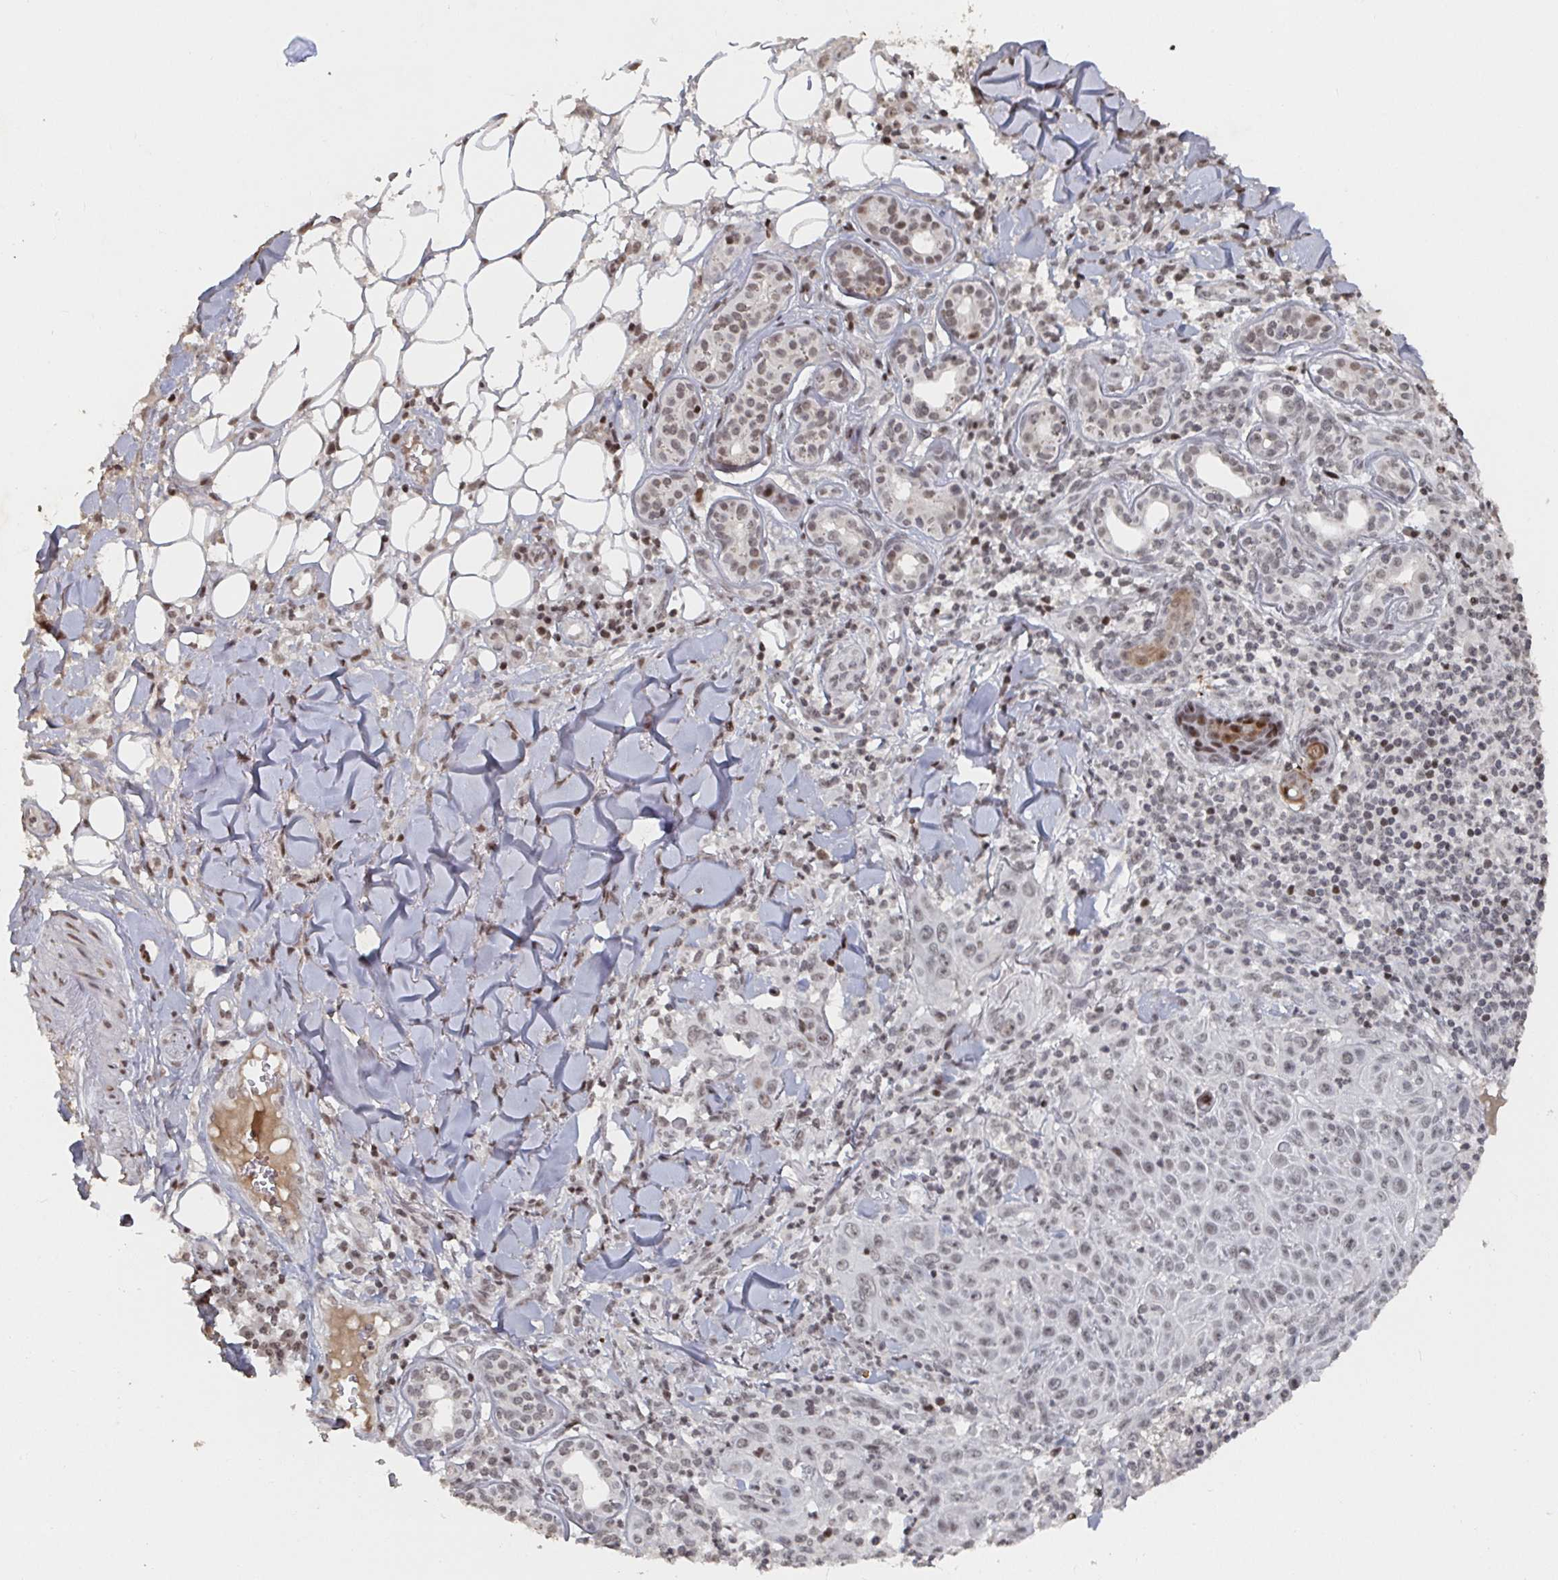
{"staining": {"intensity": "weak", "quantity": "25%-75%", "location": "nuclear"}, "tissue": "skin cancer", "cell_type": "Tumor cells", "image_type": "cancer", "snomed": [{"axis": "morphology", "description": "Squamous cell carcinoma, NOS"}, {"axis": "topography", "description": "Skin"}], "caption": "Immunohistochemical staining of human squamous cell carcinoma (skin) exhibits weak nuclear protein staining in approximately 25%-75% of tumor cells.", "gene": "ZDHHC12", "patient": {"sex": "male", "age": 75}}